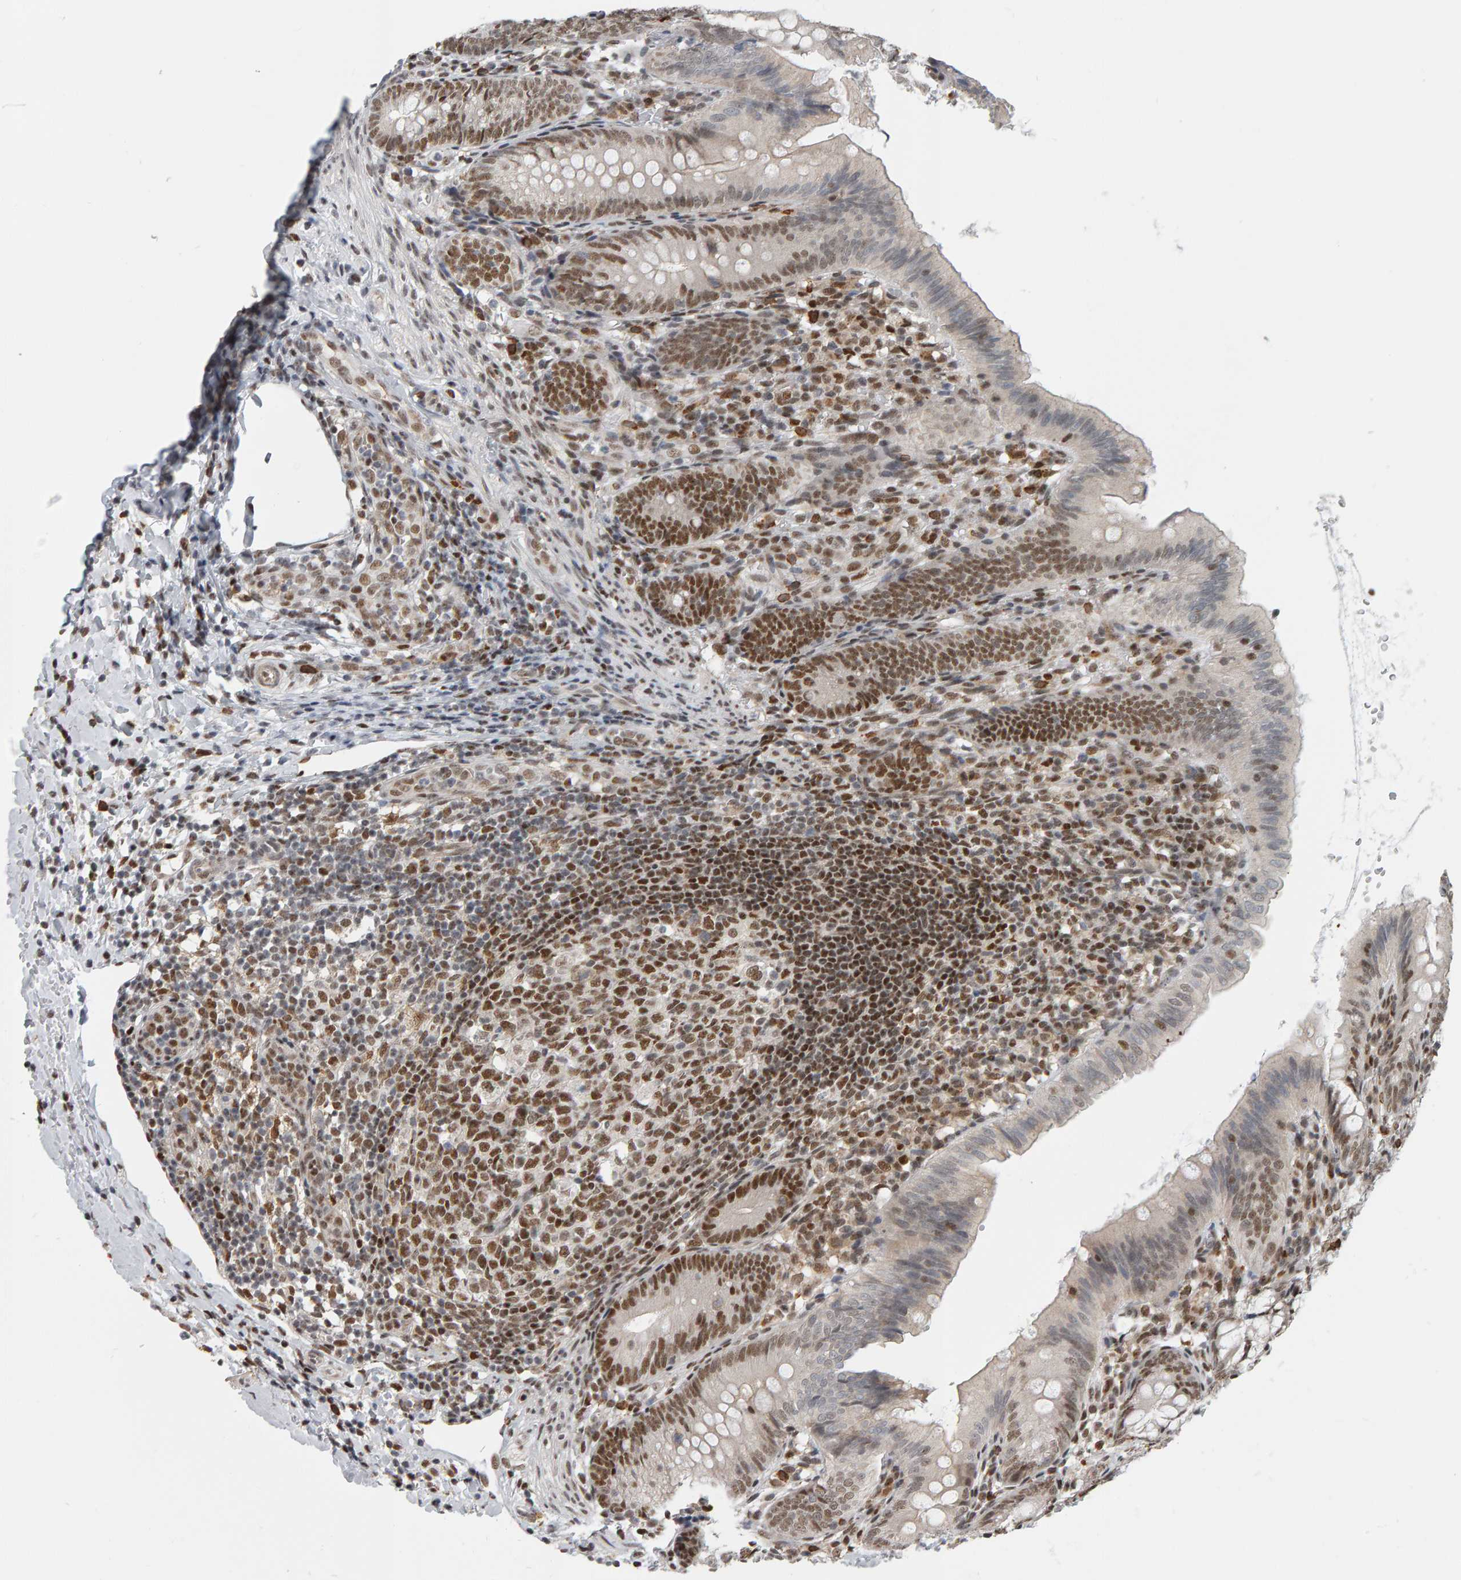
{"staining": {"intensity": "moderate", "quantity": "25%-75%", "location": "nuclear"}, "tissue": "appendix", "cell_type": "Glandular cells", "image_type": "normal", "snomed": [{"axis": "morphology", "description": "Normal tissue, NOS"}, {"axis": "topography", "description": "Appendix"}], "caption": "DAB immunohistochemical staining of unremarkable appendix shows moderate nuclear protein staining in about 25%-75% of glandular cells. The staining was performed using DAB (3,3'-diaminobenzidine), with brown indicating positive protein expression. Nuclei are stained blue with hematoxylin.", "gene": "ATF7IP", "patient": {"sex": "male", "age": 1}}